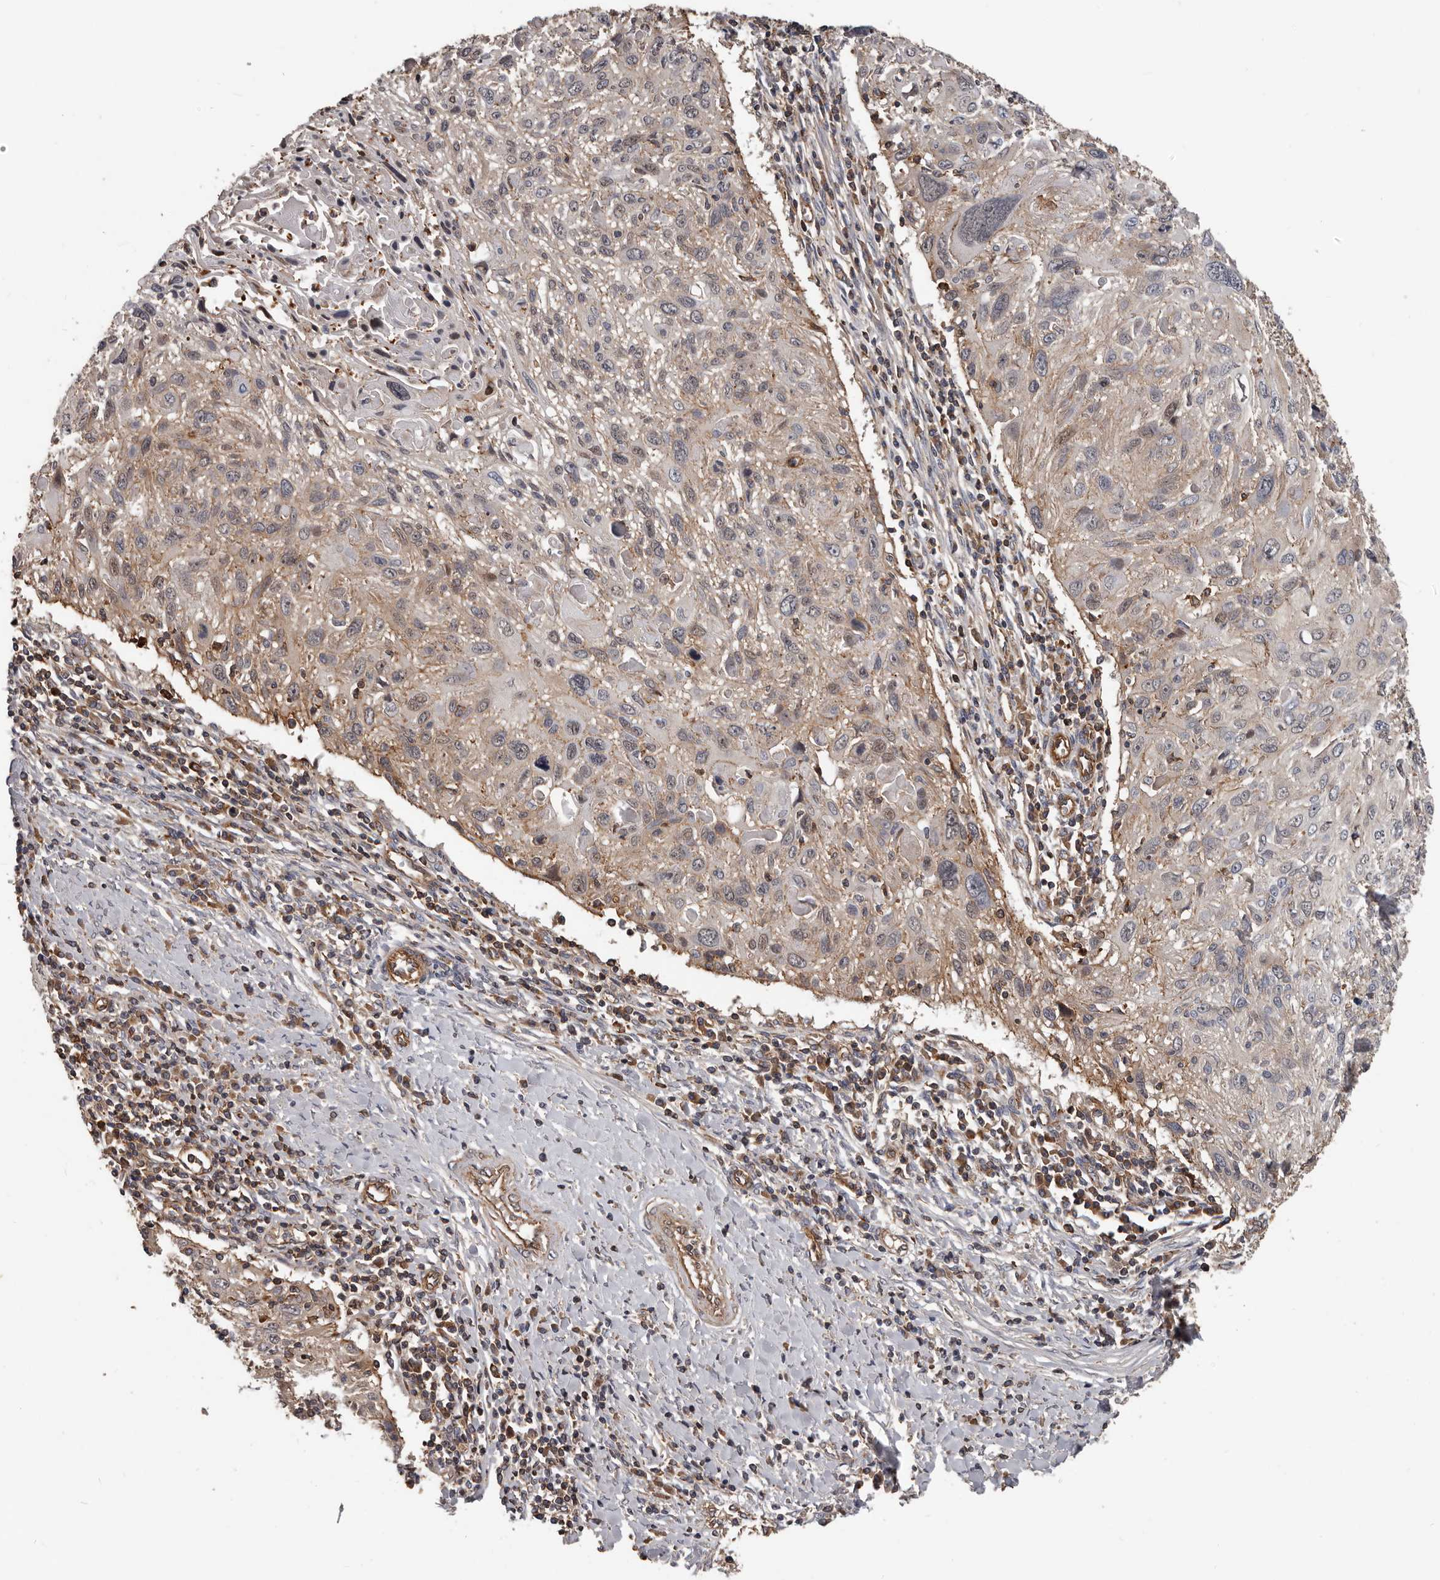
{"staining": {"intensity": "weak", "quantity": ">75%", "location": "cytoplasmic/membranous,nuclear"}, "tissue": "cervical cancer", "cell_type": "Tumor cells", "image_type": "cancer", "snomed": [{"axis": "morphology", "description": "Squamous cell carcinoma, NOS"}, {"axis": "topography", "description": "Cervix"}], "caption": "Protein analysis of squamous cell carcinoma (cervical) tissue demonstrates weak cytoplasmic/membranous and nuclear expression in about >75% of tumor cells.", "gene": "PNRC2", "patient": {"sex": "female", "age": 51}}